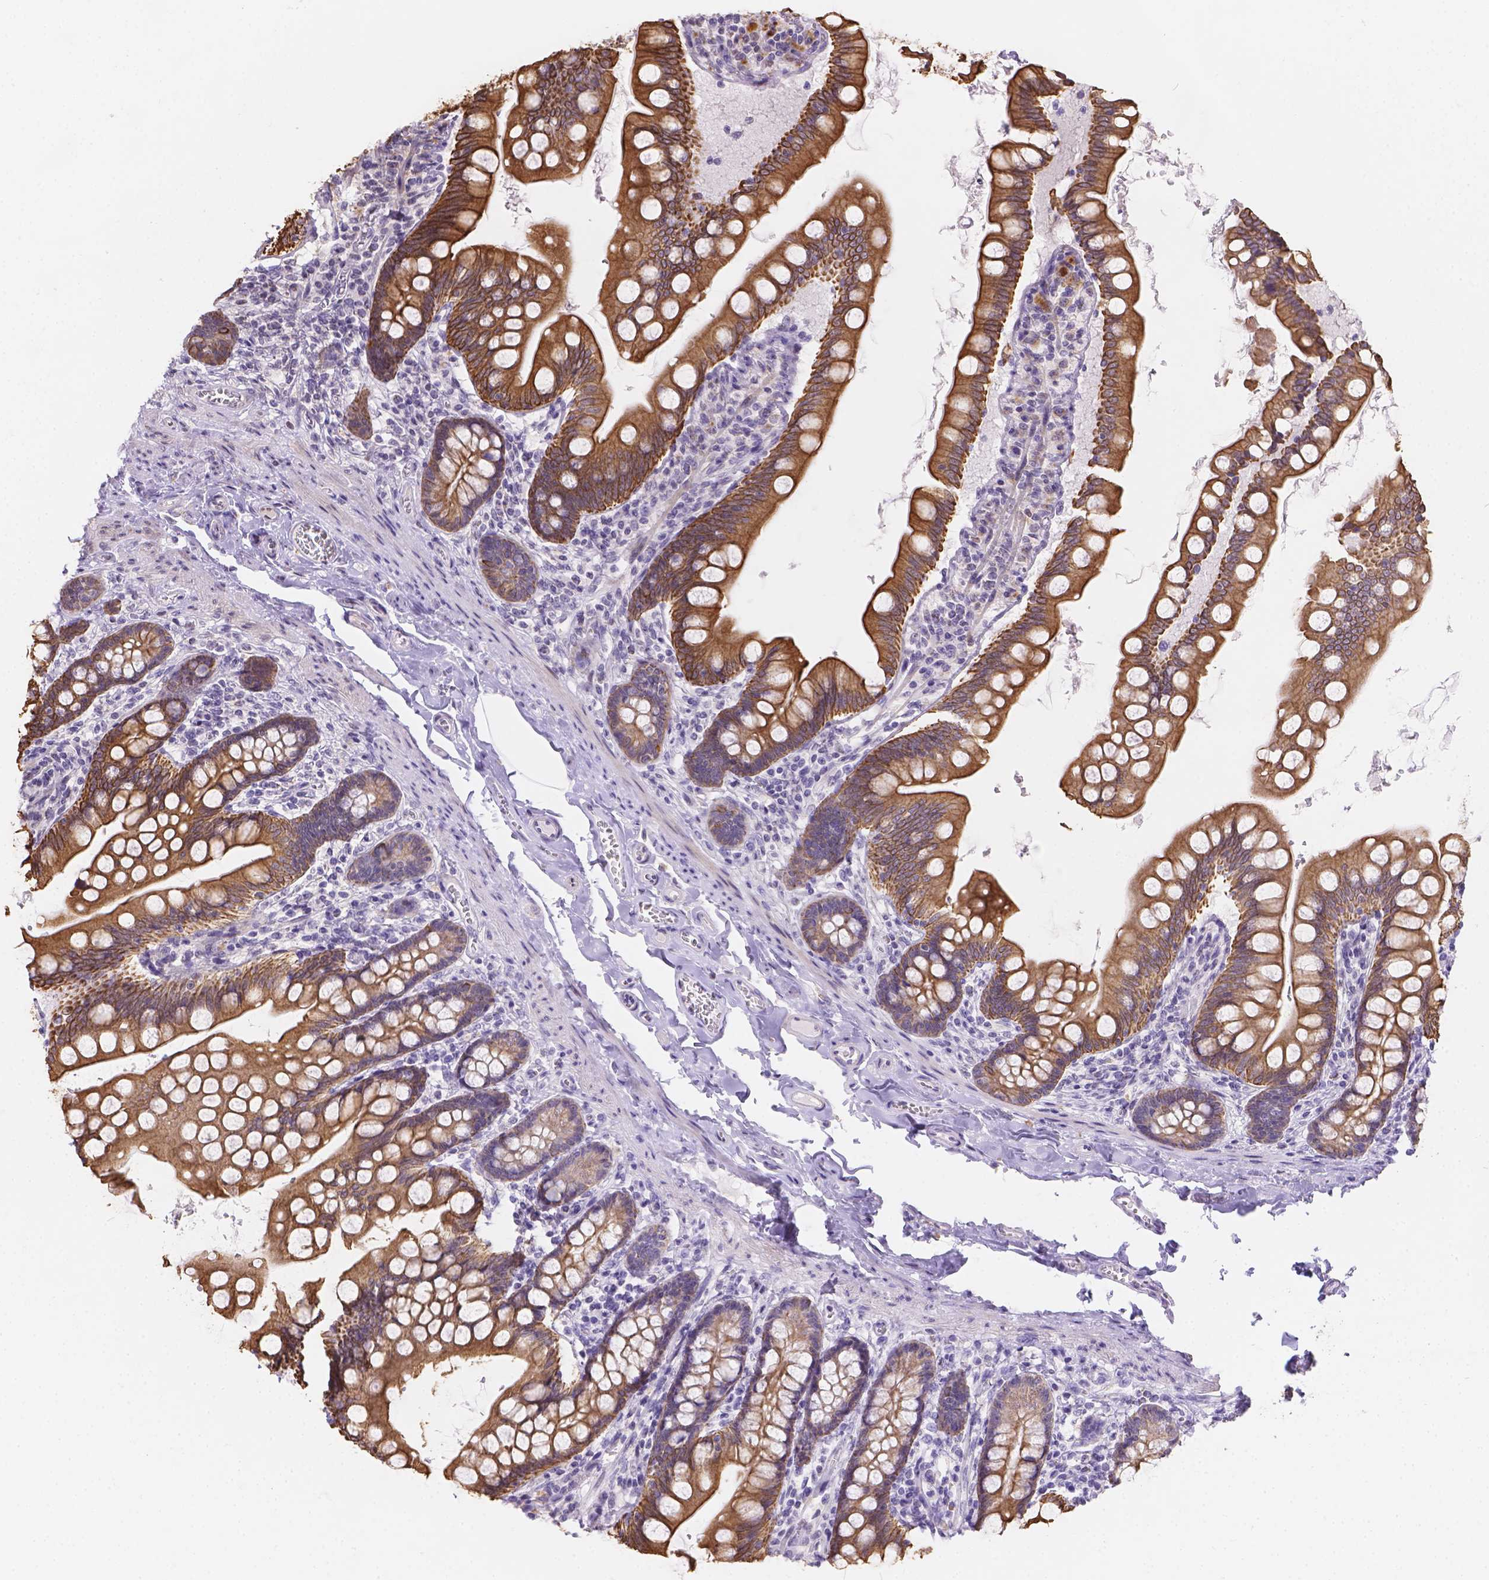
{"staining": {"intensity": "strong", "quantity": ">75%", "location": "cytoplasmic/membranous"}, "tissue": "small intestine", "cell_type": "Glandular cells", "image_type": "normal", "snomed": [{"axis": "morphology", "description": "Normal tissue, NOS"}, {"axis": "topography", "description": "Small intestine"}], "caption": "Immunohistochemical staining of benign small intestine shows high levels of strong cytoplasmic/membranous positivity in approximately >75% of glandular cells. (Brightfield microscopy of DAB IHC at high magnification).", "gene": "DMWD", "patient": {"sex": "female", "age": 56}}